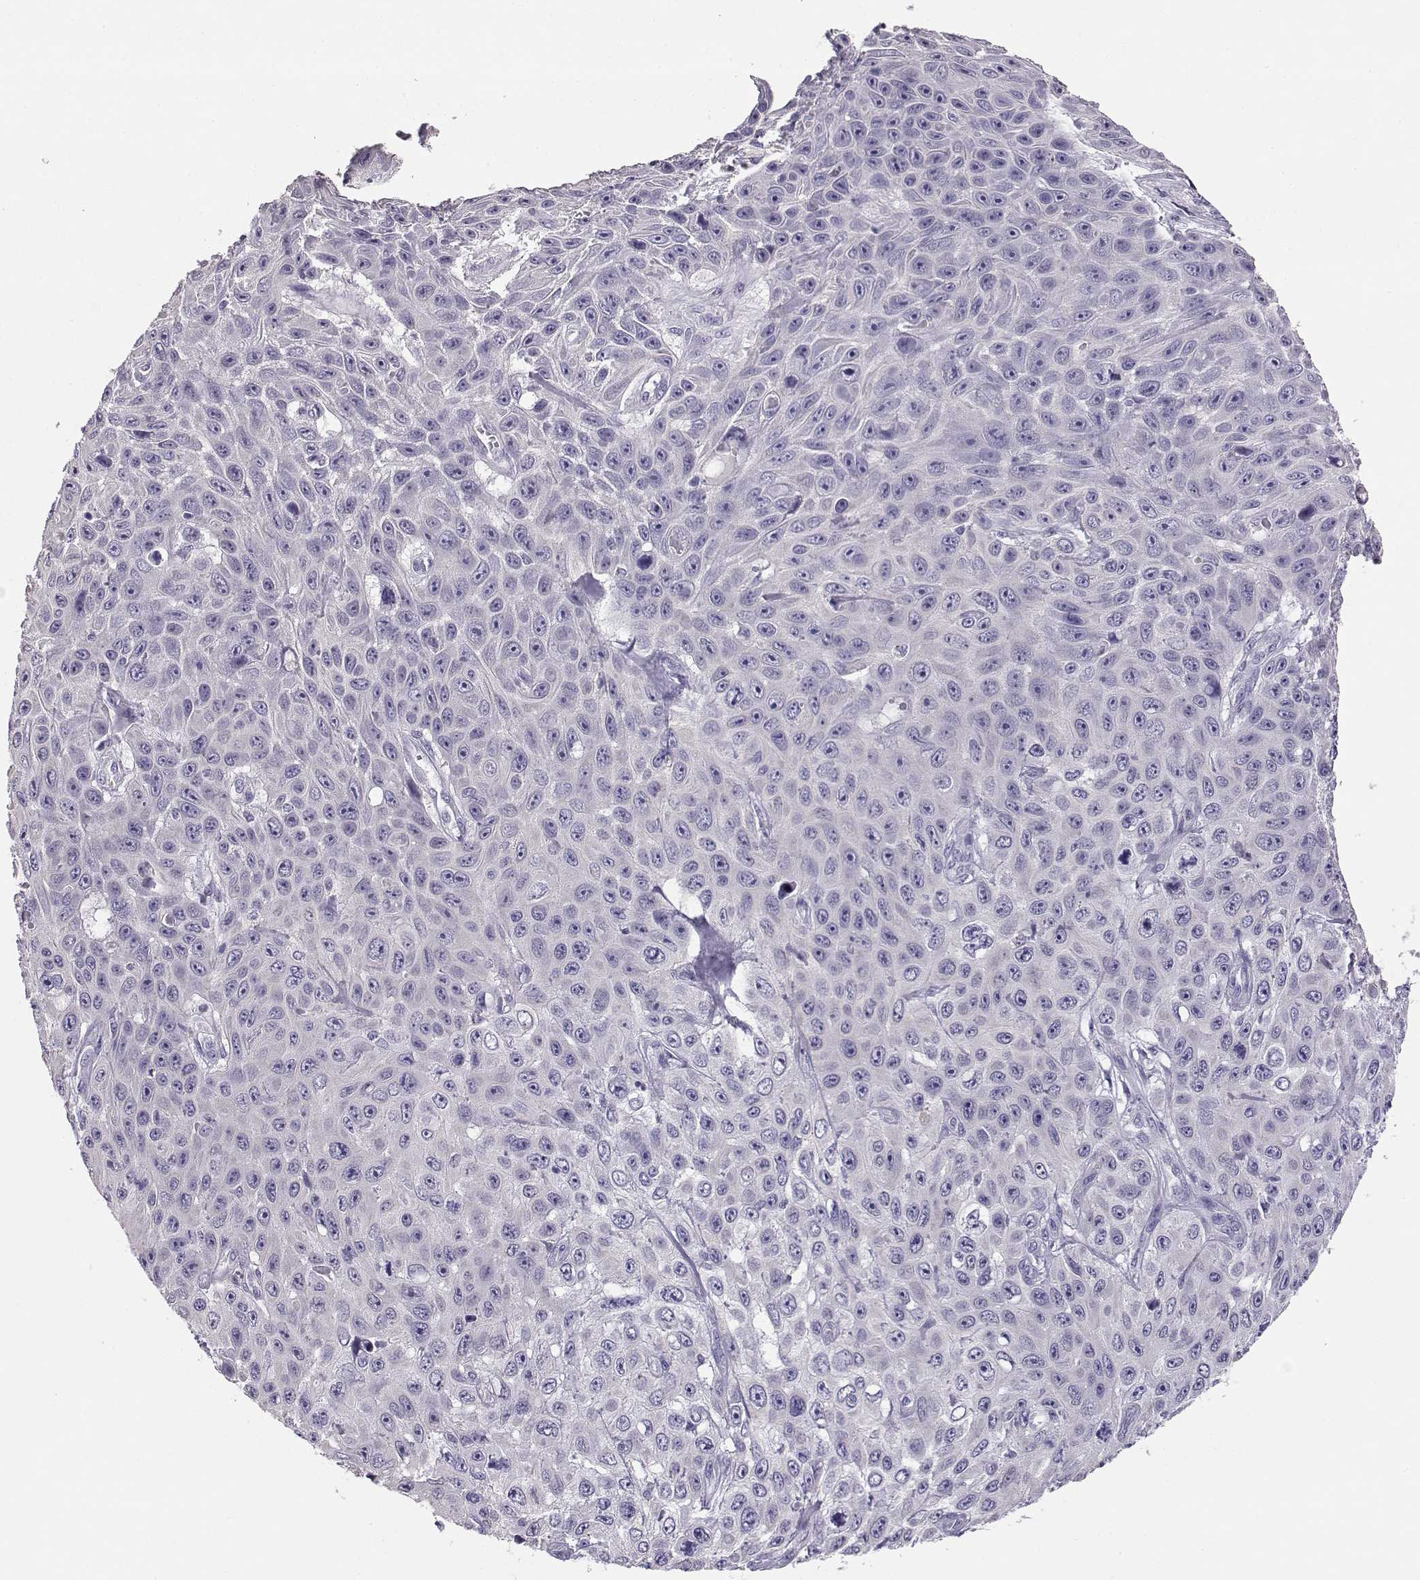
{"staining": {"intensity": "negative", "quantity": "none", "location": "none"}, "tissue": "skin cancer", "cell_type": "Tumor cells", "image_type": "cancer", "snomed": [{"axis": "morphology", "description": "Squamous cell carcinoma, NOS"}, {"axis": "topography", "description": "Skin"}], "caption": "Photomicrograph shows no significant protein positivity in tumor cells of skin cancer (squamous cell carcinoma).", "gene": "ENDOU", "patient": {"sex": "male", "age": 82}}